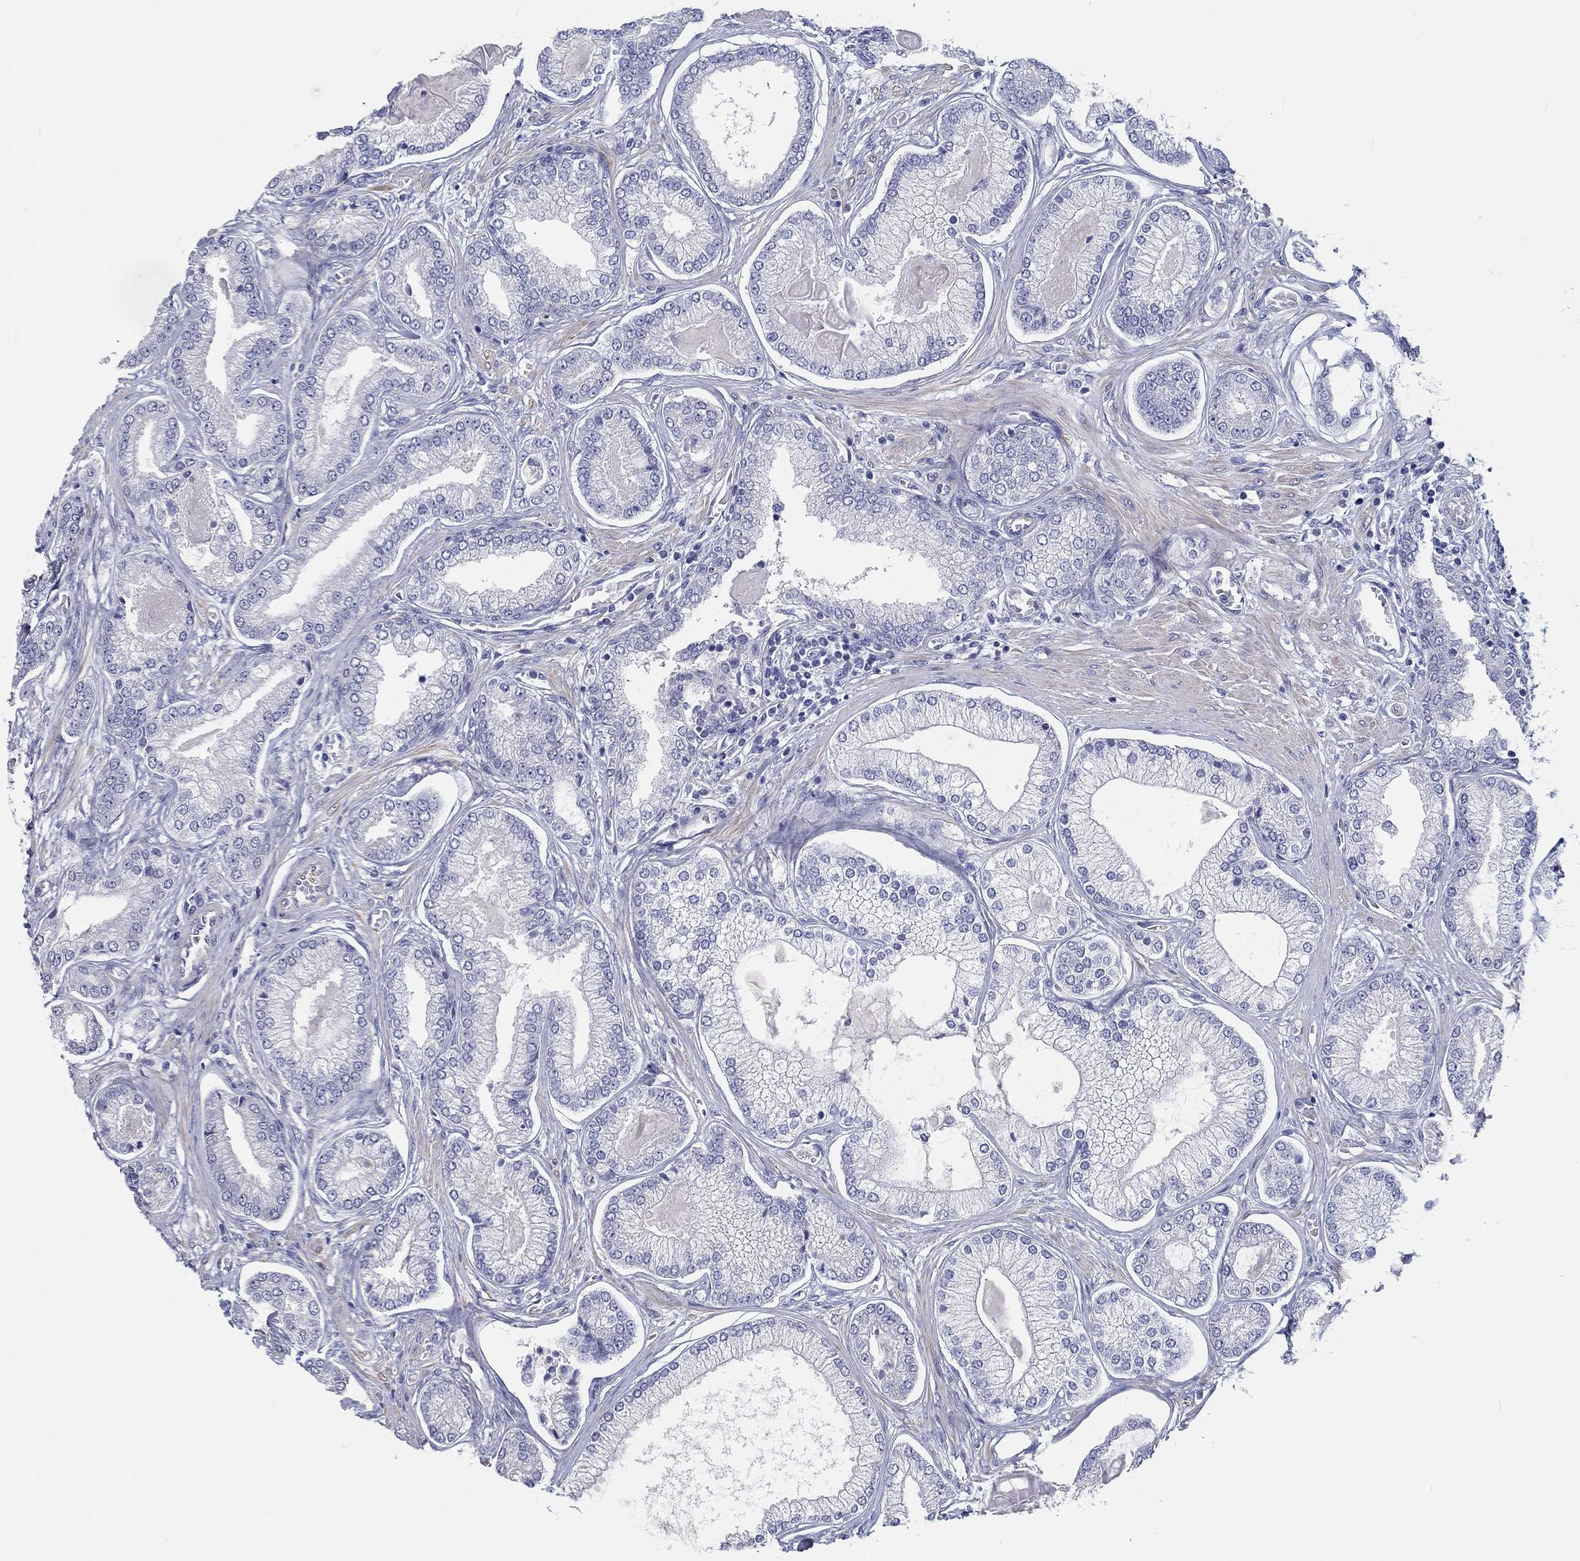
{"staining": {"intensity": "negative", "quantity": "none", "location": "none"}, "tissue": "prostate cancer", "cell_type": "Tumor cells", "image_type": "cancer", "snomed": [{"axis": "morphology", "description": "Adenocarcinoma, Low grade"}, {"axis": "topography", "description": "Prostate"}], "caption": "Immunohistochemical staining of human prostate low-grade adenocarcinoma displays no significant staining in tumor cells. The staining was performed using DAB to visualize the protein expression in brown, while the nuclei were stained in blue with hematoxylin (Magnification: 20x).", "gene": "CRYGD", "patient": {"sex": "male", "age": 57}}